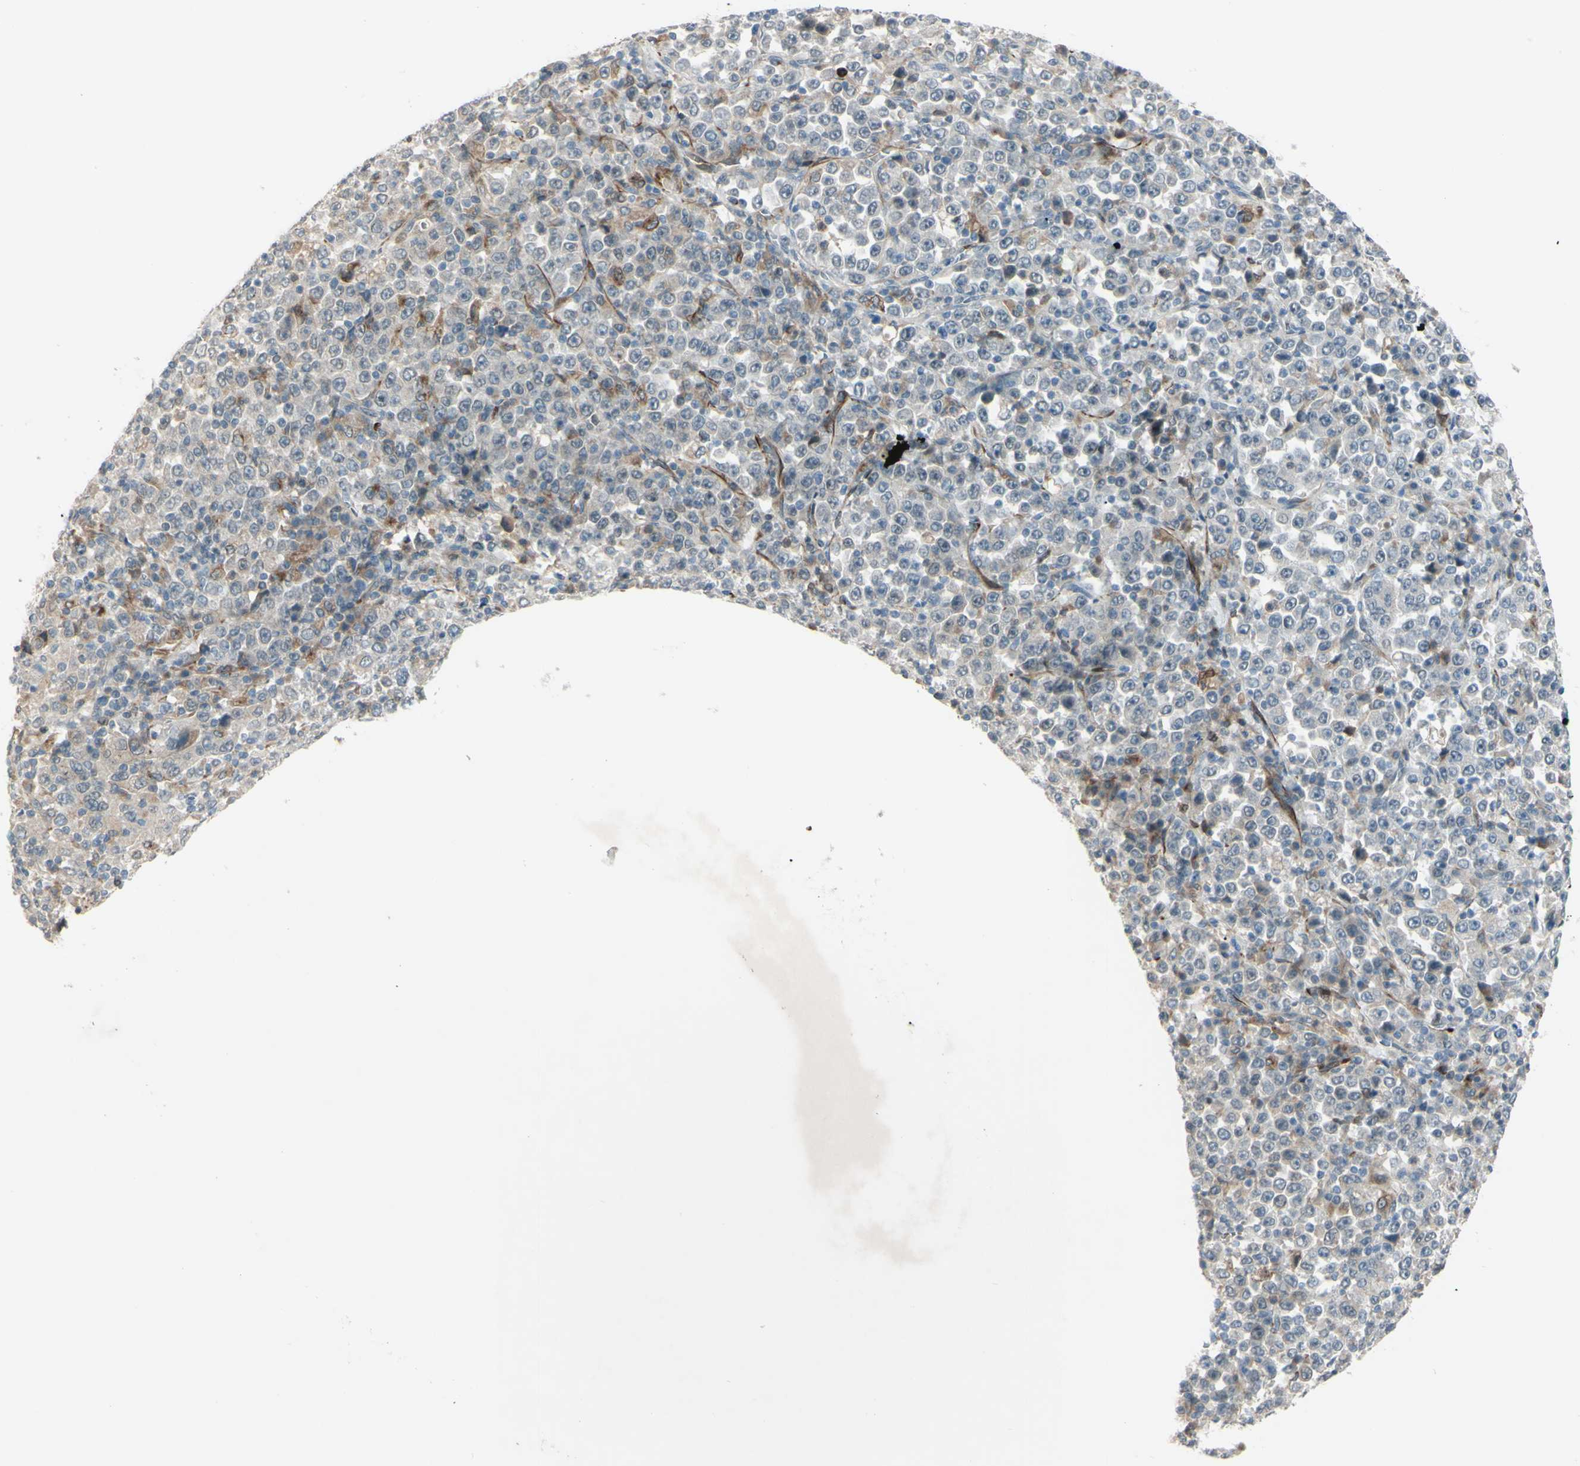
{"staining": {"intensity": "negative", "quantity": "none", "location": "none"}, "tissue": "stomach cancer", "cell_type": "Tumor cells", "image_type": "cancer", "snomed": [{"axis": "morphology", "description": "Normal tissue, NOS"}, {"axis": "morphology", "description": "Adenocarcinoma, NOS"}, {"axis": "topography", "description": "Stomach, upper"}, {"axis": "topography", "description": "Stomach"}], "caption": "An IHC image of adenocarcinoma (stomach) is shown. There is no staining in tumor cells of adenocarcinoma (stomach).", "gene": "FGFR2", "patient": {"sex": "male", "age": 59}}